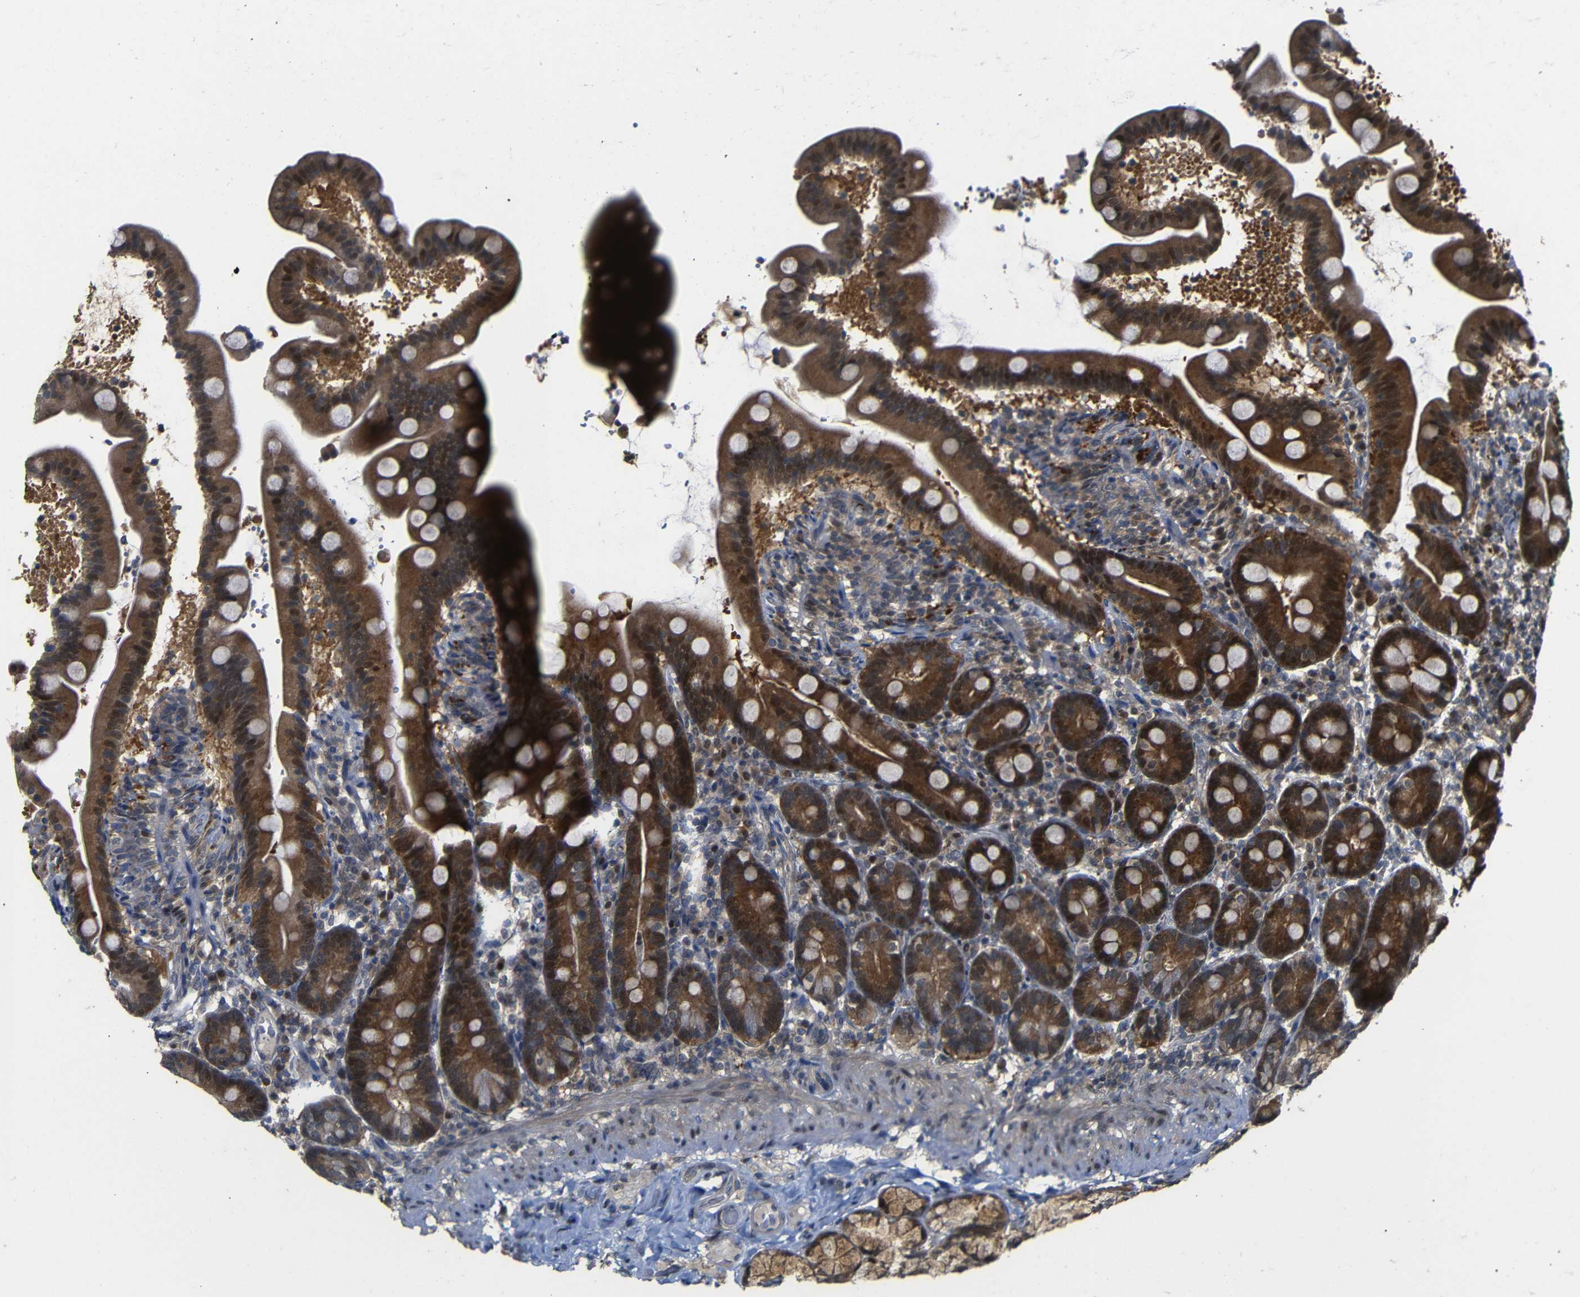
{"staining": {"intensity": "strong", "quantity": ">75%", "location": "cytoplasmic/membranous"}, "tissue": "duodenum", "cell_type": "Glandular cells", "image_type": "normal", "snomed": [{"axis": "morphology", "description": "Normal tissue, NOS"}, {"axis": "topography", "description": "Duodenum"}], "caption": "The image displays immunohistochemical staining of unremarkable duodenum. There is strong cytoplasmic/membranous expression is seen in about >75% of glandular cells.", "gene": "ATG12", "patient": {"sex": "male", "age": 54}}